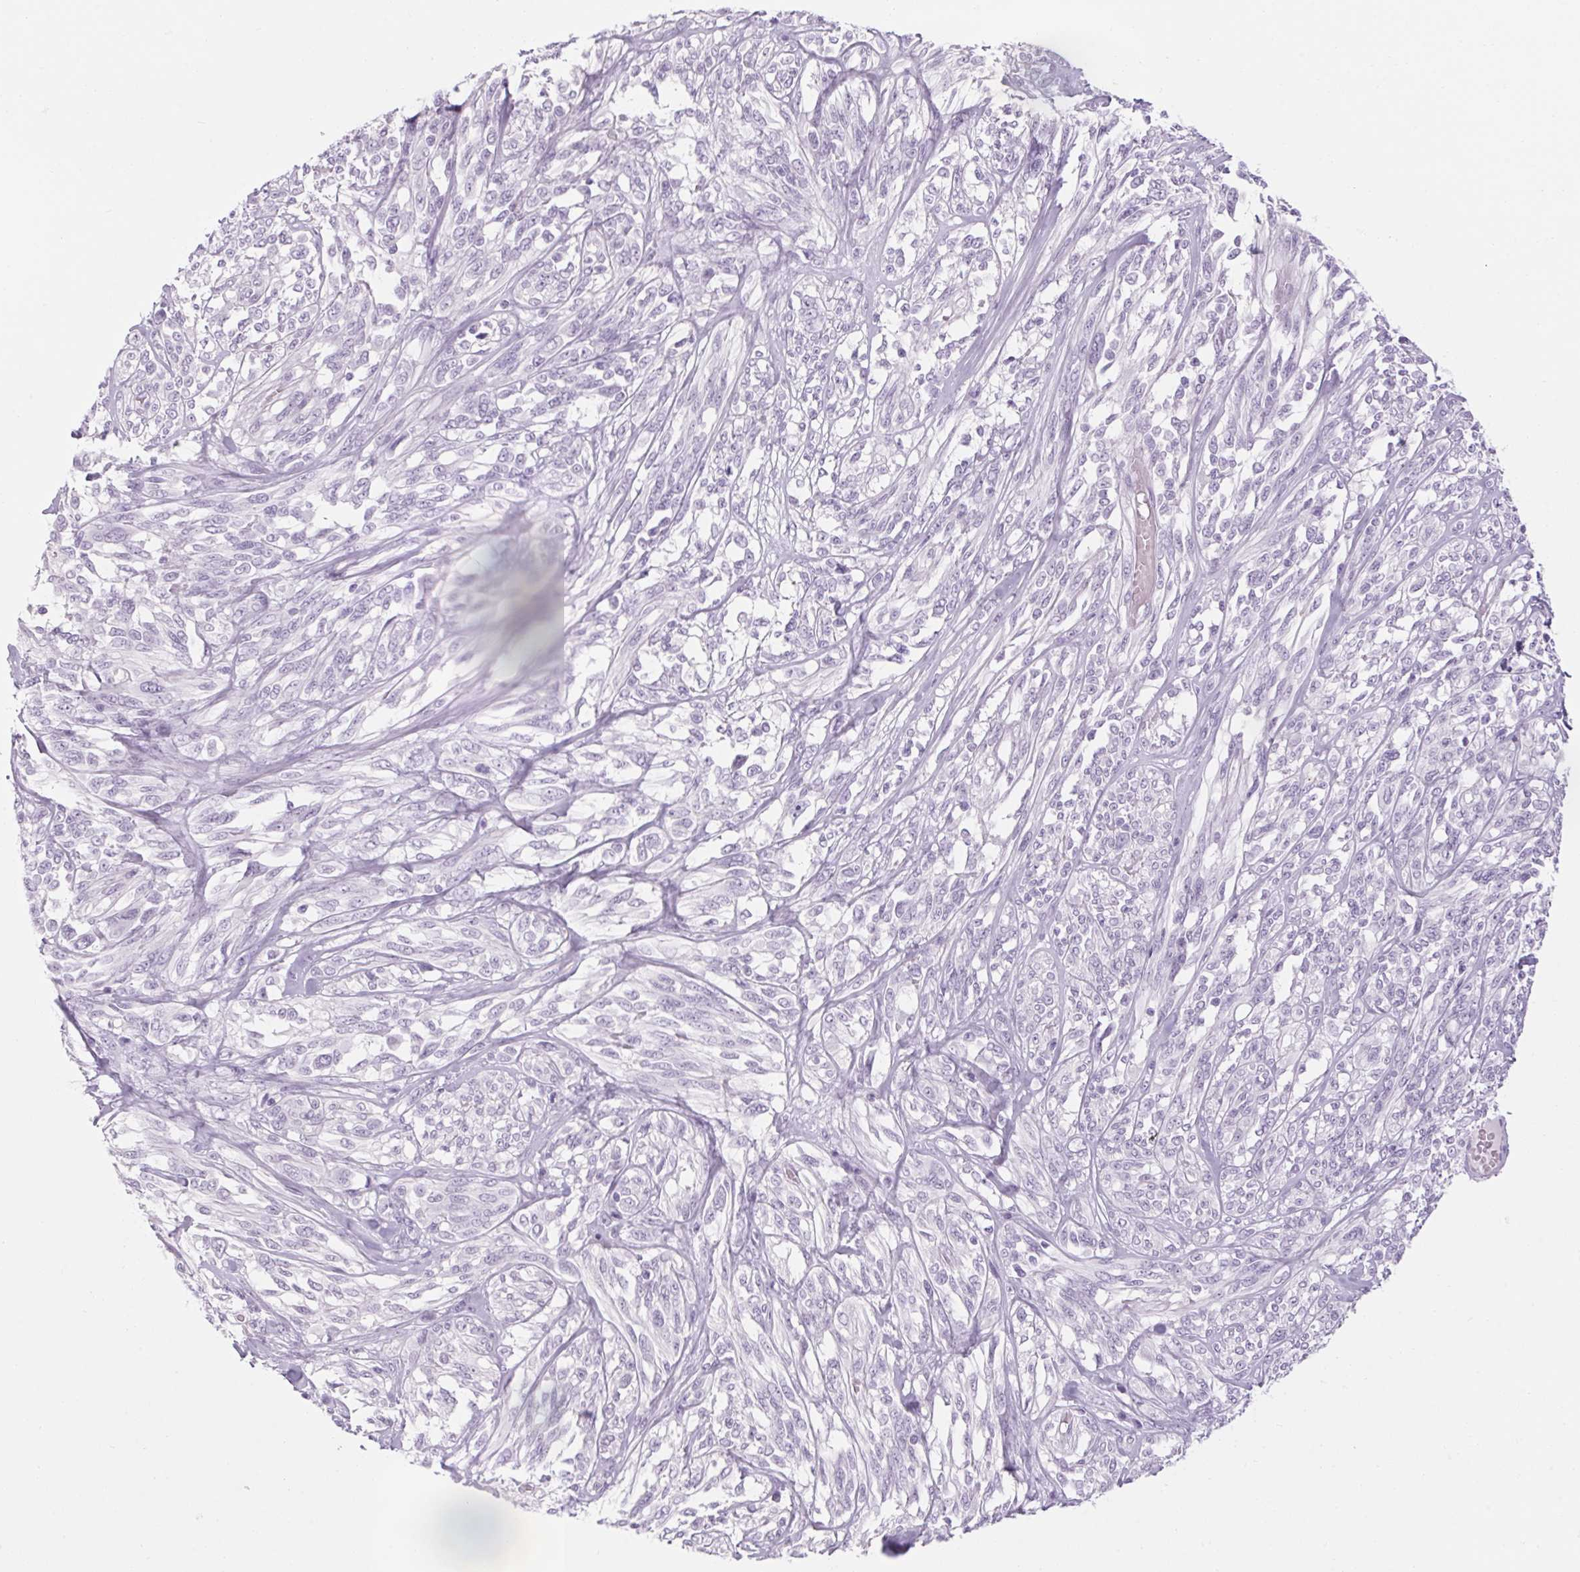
{"staining": {"intensity": "negative", "quantity": "none", "location": "none"}, "tissue": "melanoma", "cell_type": "Tumor cells", "image_type": "cancer", "snomed": [{"axis": "morphology", "description": "Malignant melanoma, NOS"}, {"axis": "topography", "description": "Skin"}], "caption": "This photomicrograph is of malignant melanoma stained with immunohistochemistry to label a protein in brown with the nuclei are counter-stained blue. There is no expression in tumor cells.", "gene": "RPTN", "patient": {"sex": "female", "age": 91}}